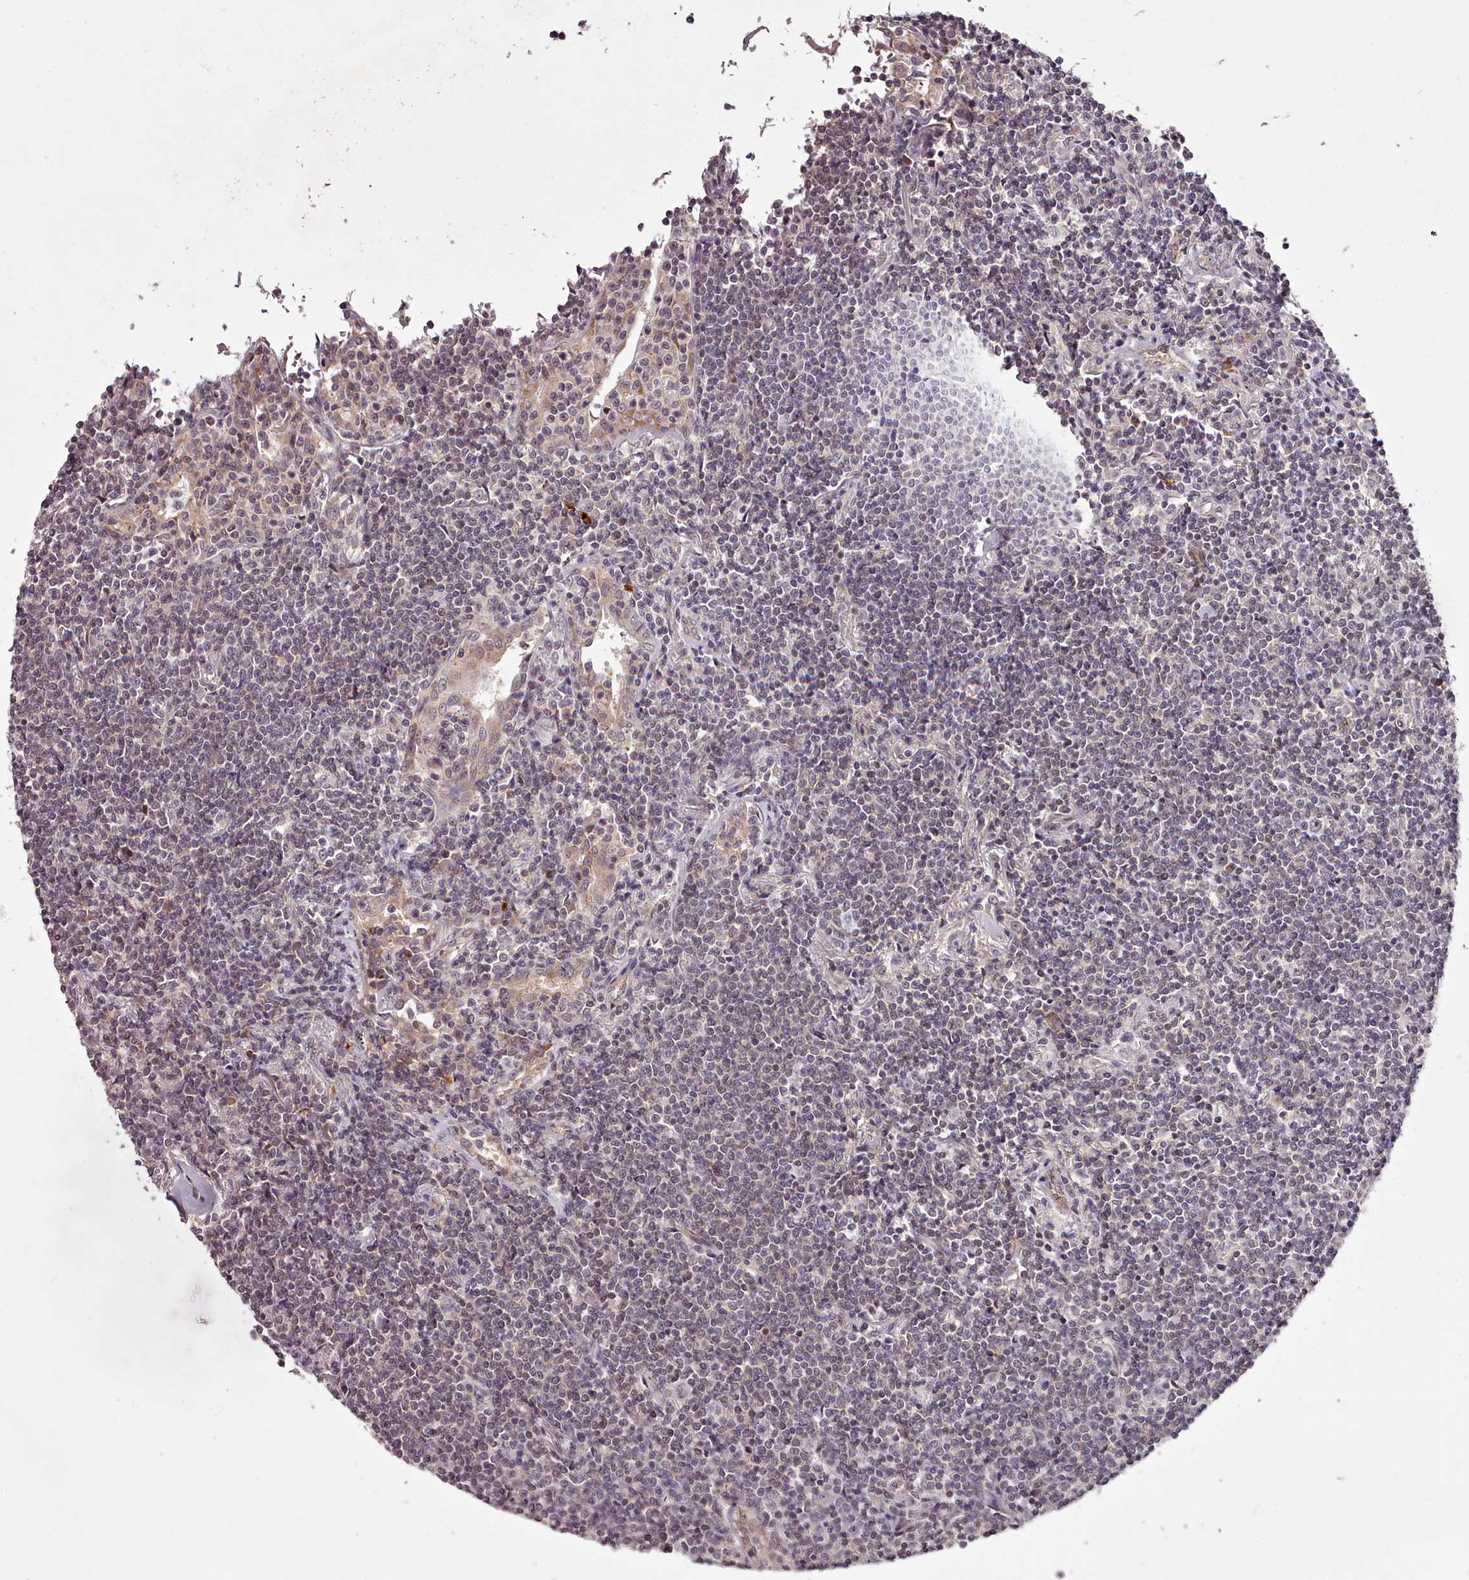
{"staining": {"intensity": "weak", "quantity": "<25%", "location": "nuclear"}, "tissue": "lymphoma", "cell_type": "Tumor cells", "image_type": "cancer", "snomed": [{"axis": "morphology", "description": "Malignant lymphoma, non-Hodgkin's type, Low grade"}, {"axis": "topography", "description": "Lung"}], "caption": "Immunohistochemical staining of human malignant lymphoma, non-Hodgkin's type (low-grade) shows no significant expression in tumor cells.", "gene": "CCDC92", "patient": {"sex": "female", "age": 71}}